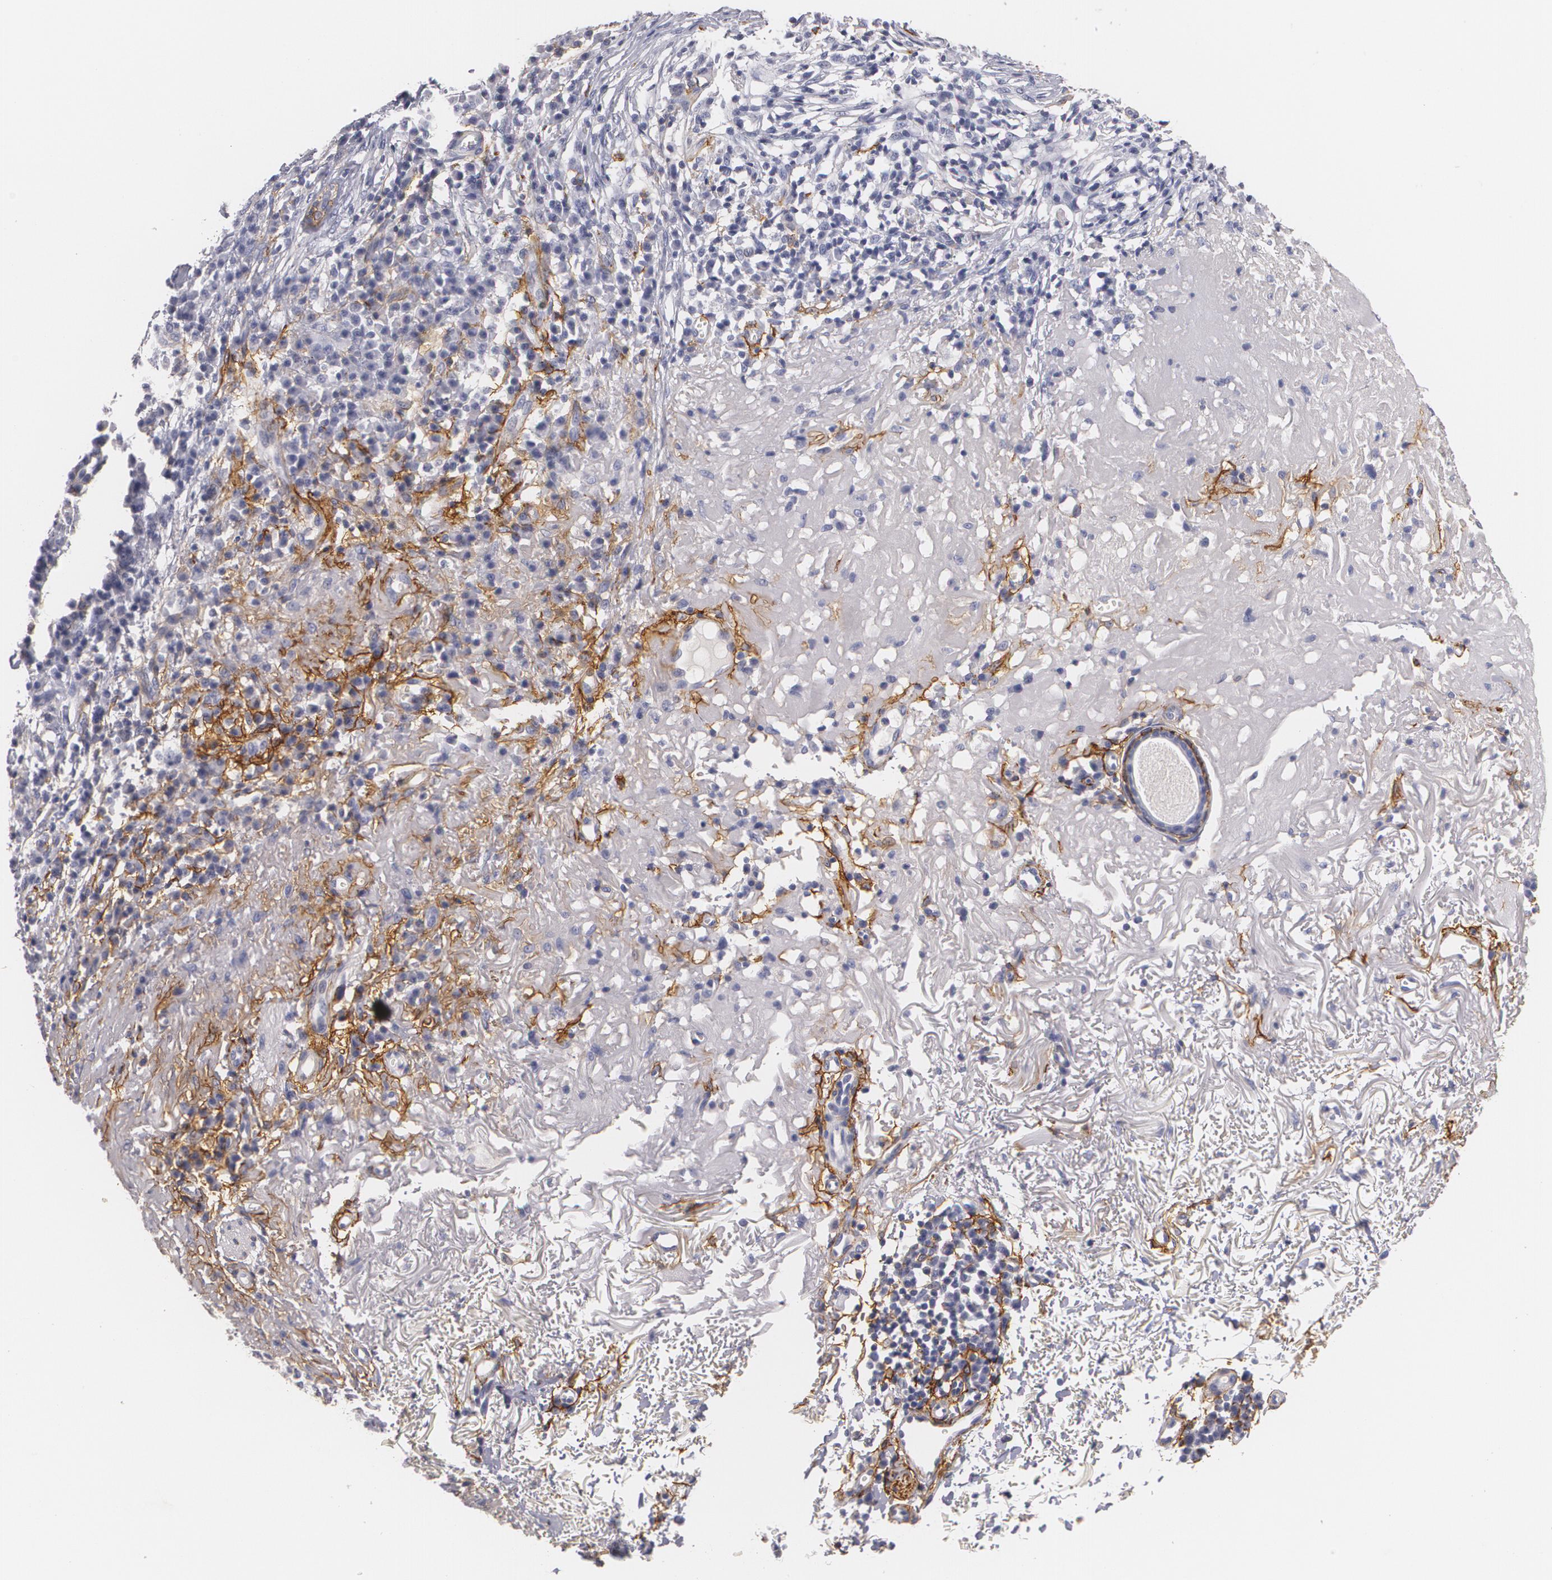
{"staining": {"intensity": "negative", "quantity": "none", "location": "none"}, "tissue": "skin cancer", "cell_type": "Tumor cells", "image_type": "cancer", "snomed": [{"axis": "morphology", "description": "Basal cell carcinoma"}, {"axis": "topography", "description": "Skin"}], "caption": "An IHC histopathology image of basal cell carcinoma (skin) is shown. There is no staining in tumor cells of basal cell carcinoma (skin). The staining was performed using DAB to visualize the protein expression in brown, while the nuclei were stained in blue with hematoxylin (Magnification: 20x).", "gene": "NGFR", "patient": {"sex": "female", "age": 89}}